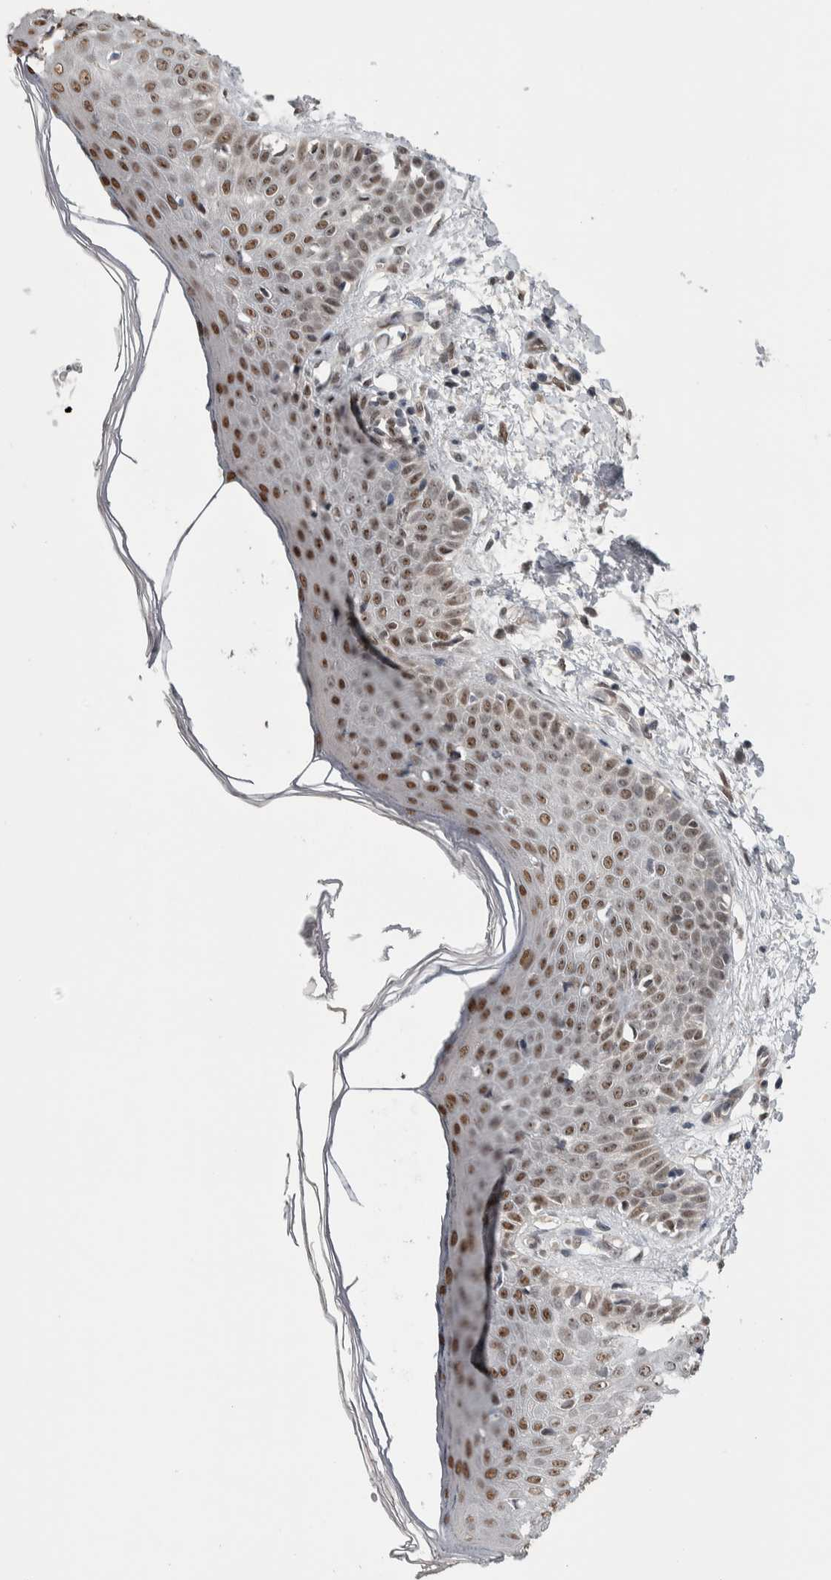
{"staining": {"intensity": "moderate", "quantity": ">75%", "location": "nuclear"}, "tissue": "skin", "cell_type": "Fibroblasts", "image_type": "normal", "snomed": [{"axis": "morphology", "description": "Normal tissue, NOS"}, {"axis": "morphology", "description": "Inflammation, NOS"}, {"axis": "topography", "description": "Skin"}], "caption": "Immunohistochemical staining of unremarkable skin shows >75% levels of moderate nuclear protein positivity in approximately >75% of fibroblasts. (DAB IHC, brown staining for protein, blue staining for nuclei).", "gene": "TAX1BP1", "patient": {"sex": "female", "age": 44}}